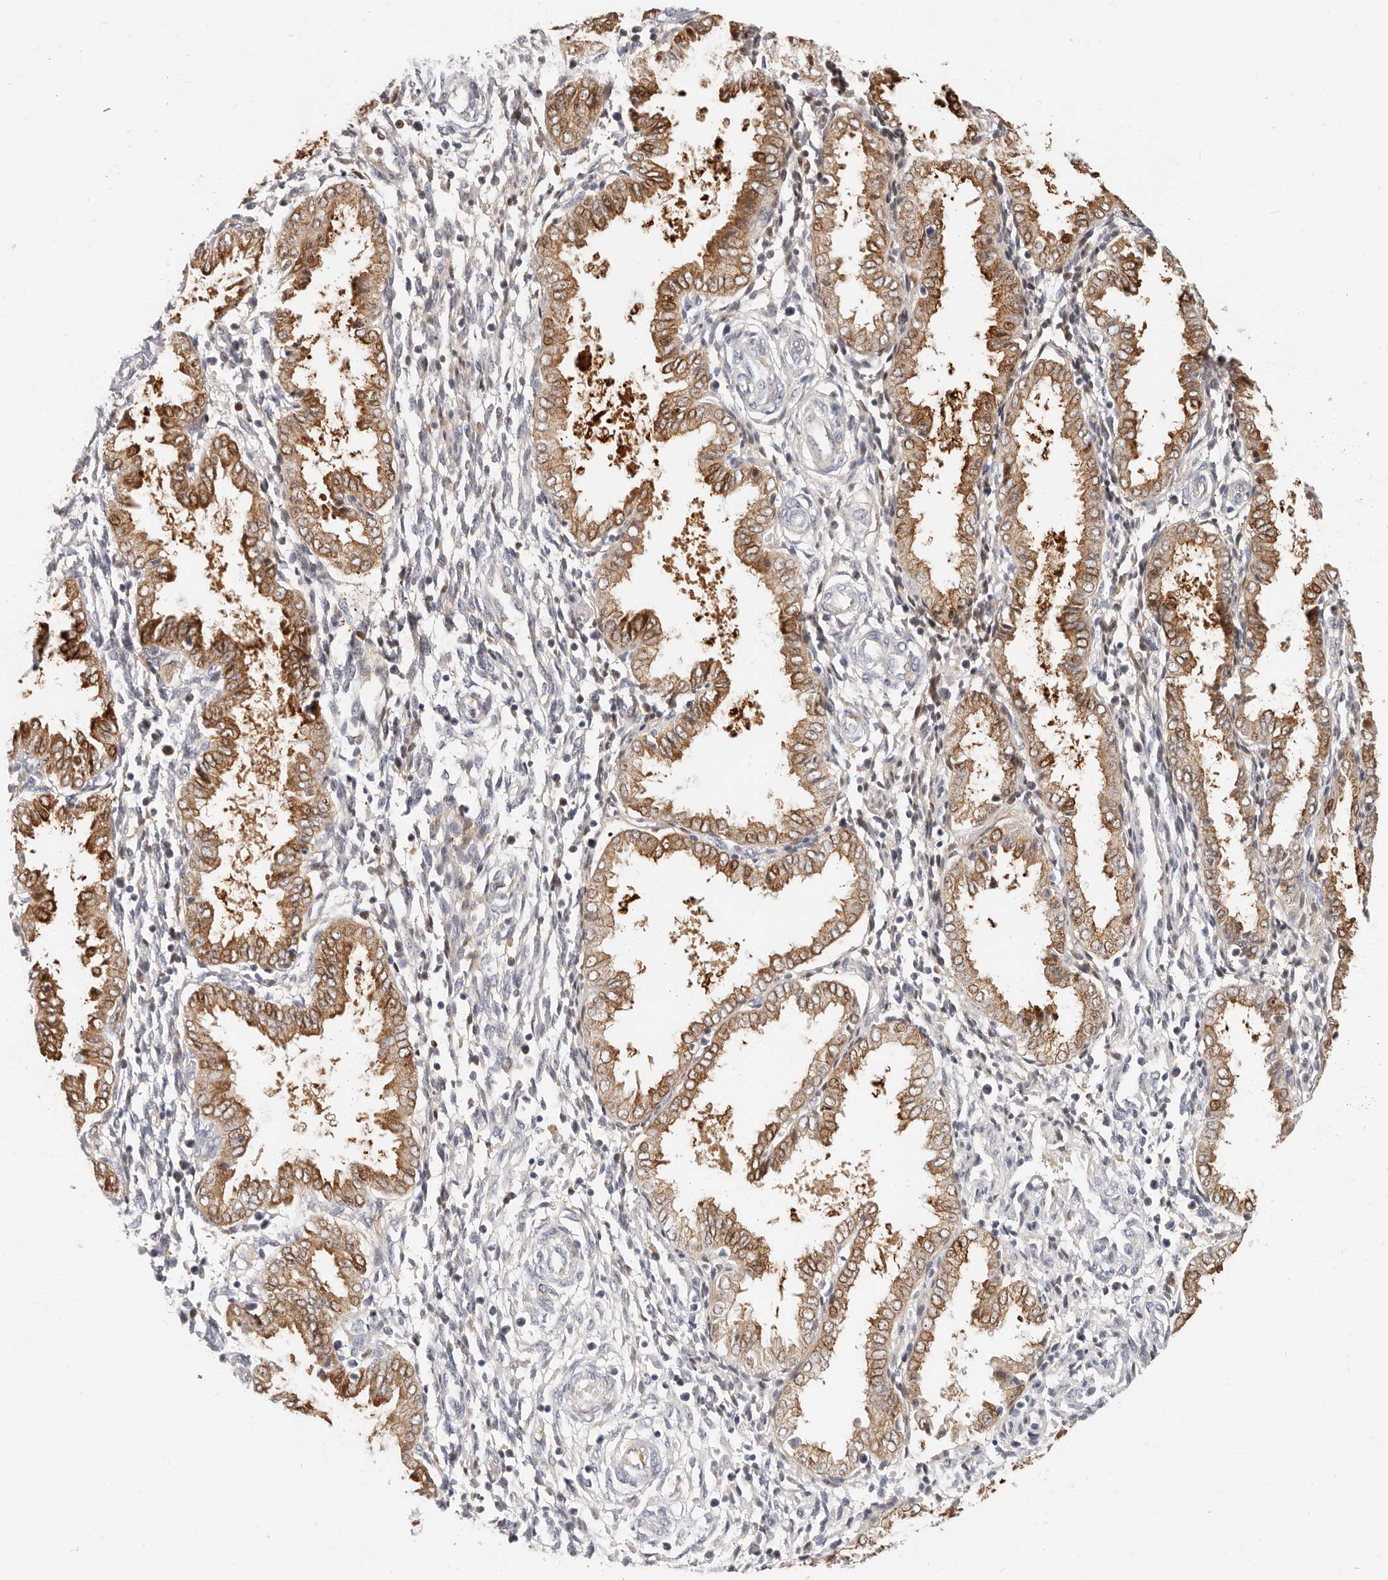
{"staining": {"intensity": "weak", "quantity": "<25%", "location": "cytoplasmic/membranous"}, "tissue": "endometrium", "cell_type": "Cells in endometrial stroma", "image_type": "normal", "snomed": [{"axis": "morphology", "description": "Normal tissue, NOS"}, {"axis": "topography", "description": "Endometrium"}], "caption": "Endometrium was stained to show a protein in brown. There is no significant staining in cells in endometrial stroma. (IHC, brightfield microscopy, high magnification).", "gene": "ZRANB1", "patient": {"sex": "female", "age": 33}}